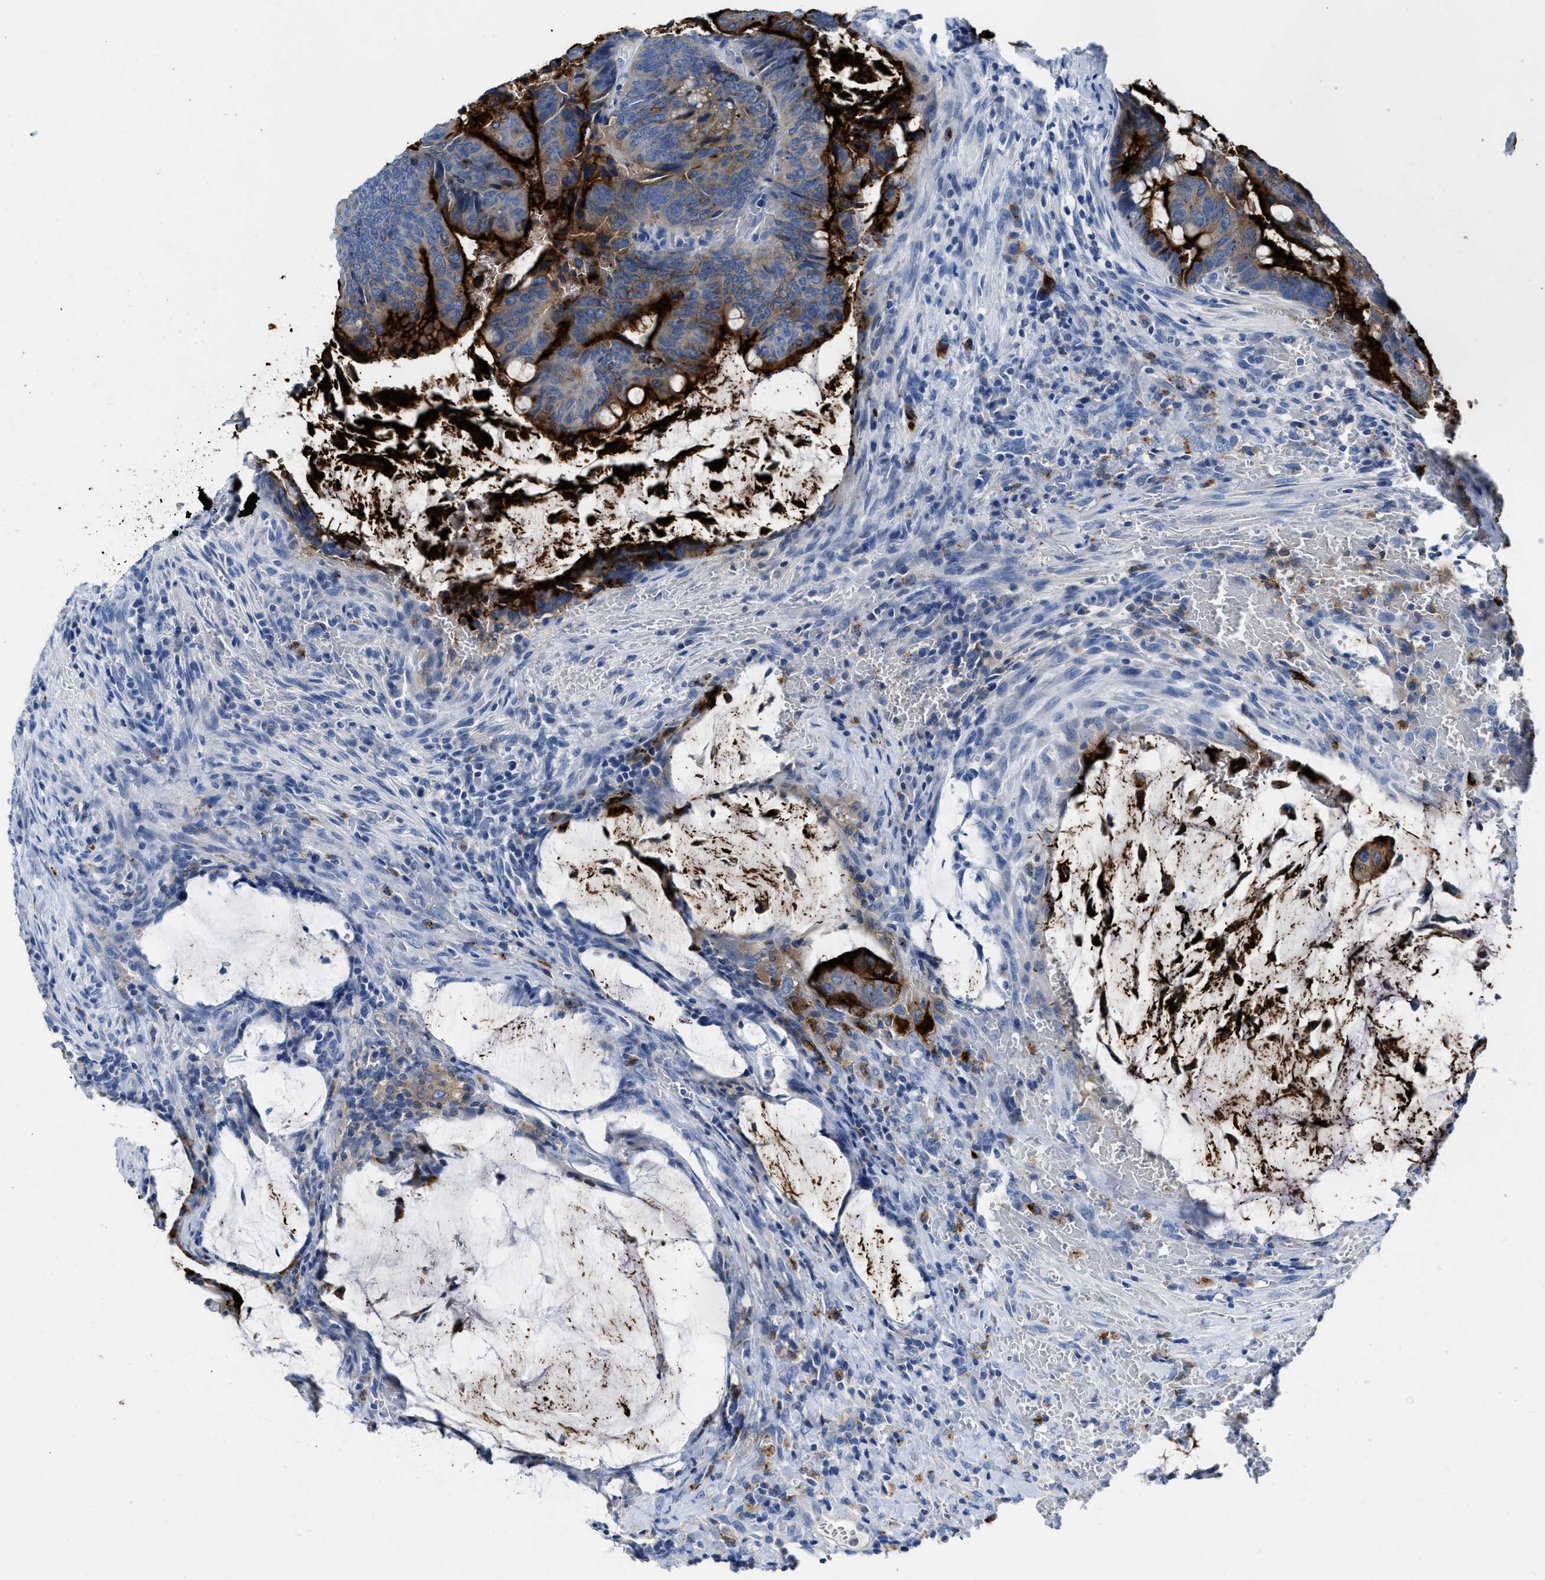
{"staining": {"intensity": "strong", "quantity": ">75%", "location": "cytoplasmic/membranous"}, "tissue": "colorectal cancer", "cell_type": "Tumor cells", "image_type": "cancer", "snomed": [{"axis": "morphology", "description": "Normal tissue, NOS"}, {"axis": "morphology", "description": "Adenocarcinoma, NOS"}, {"axis": "topography", "description": "Rectum"}, {"axis": "topography", "description": "Peripheral nerve tissue"}], "caption": "Protein staining shows strong cytoplasmic/membranous expression in about >75% of tumor cells in adenocarcinoma (colorectal).", "gene": "CEACAM5", "patient": {"sex": "male", "age": 92}}